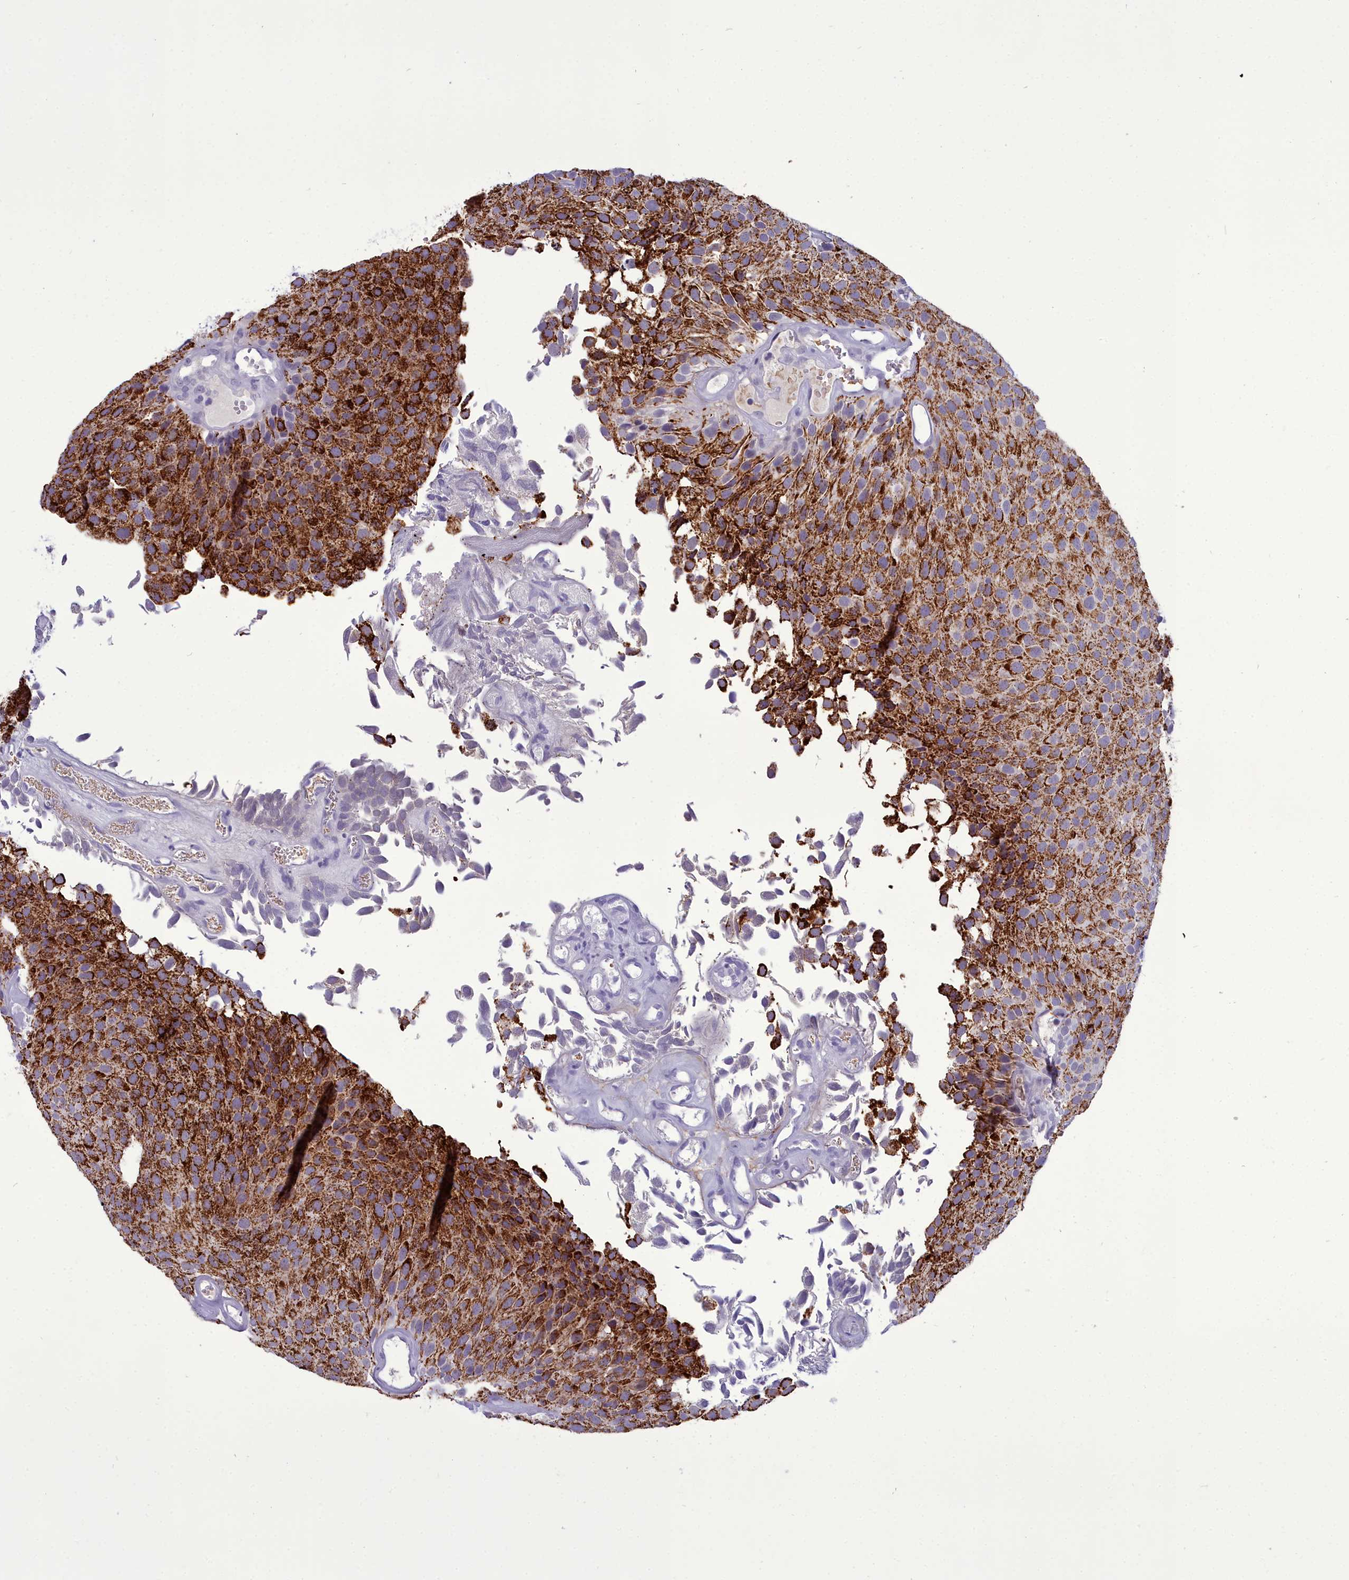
{"staining": {"intensity": "strong", "quantity": ">75%", "location": "cytoplasmic/membranous"}, "tissue": "urothelial cancer", "cell_type": "Tumor cells", "image_type": "cancer", "snomed": [{"axis": "morphology", "description": "Urothelial carcinoma, Low grade"}, {"axis": "topography", "description": "Urinary bladder"}], "caption": "Human urothelial cancer stained with a brown dye exhibits strong cytoplasmic/membranous positive expression in about >75% of tumor cells.", "gene": "OSTN", "patient": {"sex": "male", "age": 89}}